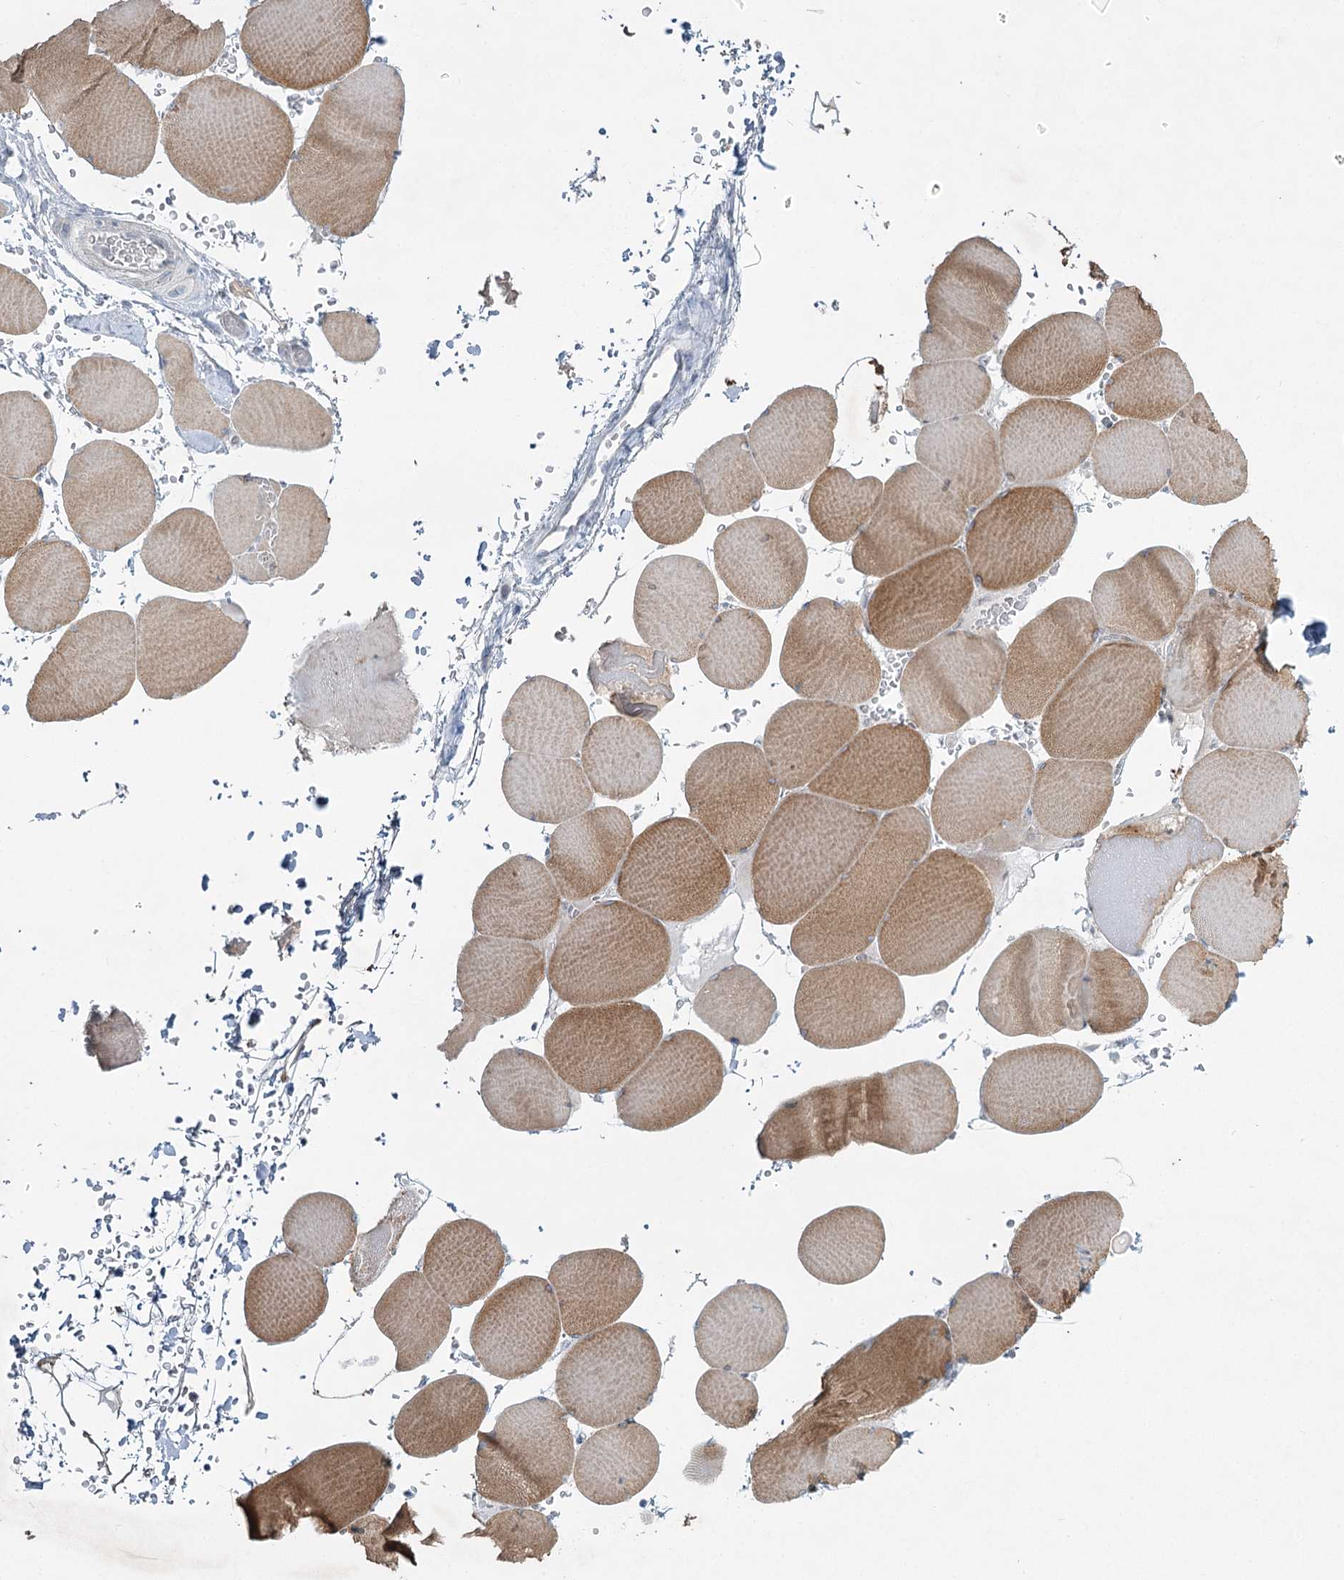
{"staining": {"intensity": "moderate", "quantity": "25%-75%", "location": "cytoplasmic/membranous"}, "tissue": "skeletal muscle", "cell_type": "Myocytes", "image_type": "normal", "snomed": [{"axis": "morphology", "description": "Normal tissue, NOS"}, {"axis": "topography", "description": "Skeletal muscle"}, {"axis": "topography", "description": "Head-Neck"}], "caption": "Immunohistochemistry staining of unremarkable skeletal muscle, which shows medium levels of moderate cytoplasmic/membranous staining in about 25%-75% of myocytes indicating moderate cytoplasmic/membranous protein expression. The staining was performed using DAB (3,3'-diaminobenzidine) (brown) for protein detection and nuclei were counterstained in hematoxylin (blue).", "gene": "ABITRAM", "patient": {"sex": "male", "age": 66}}